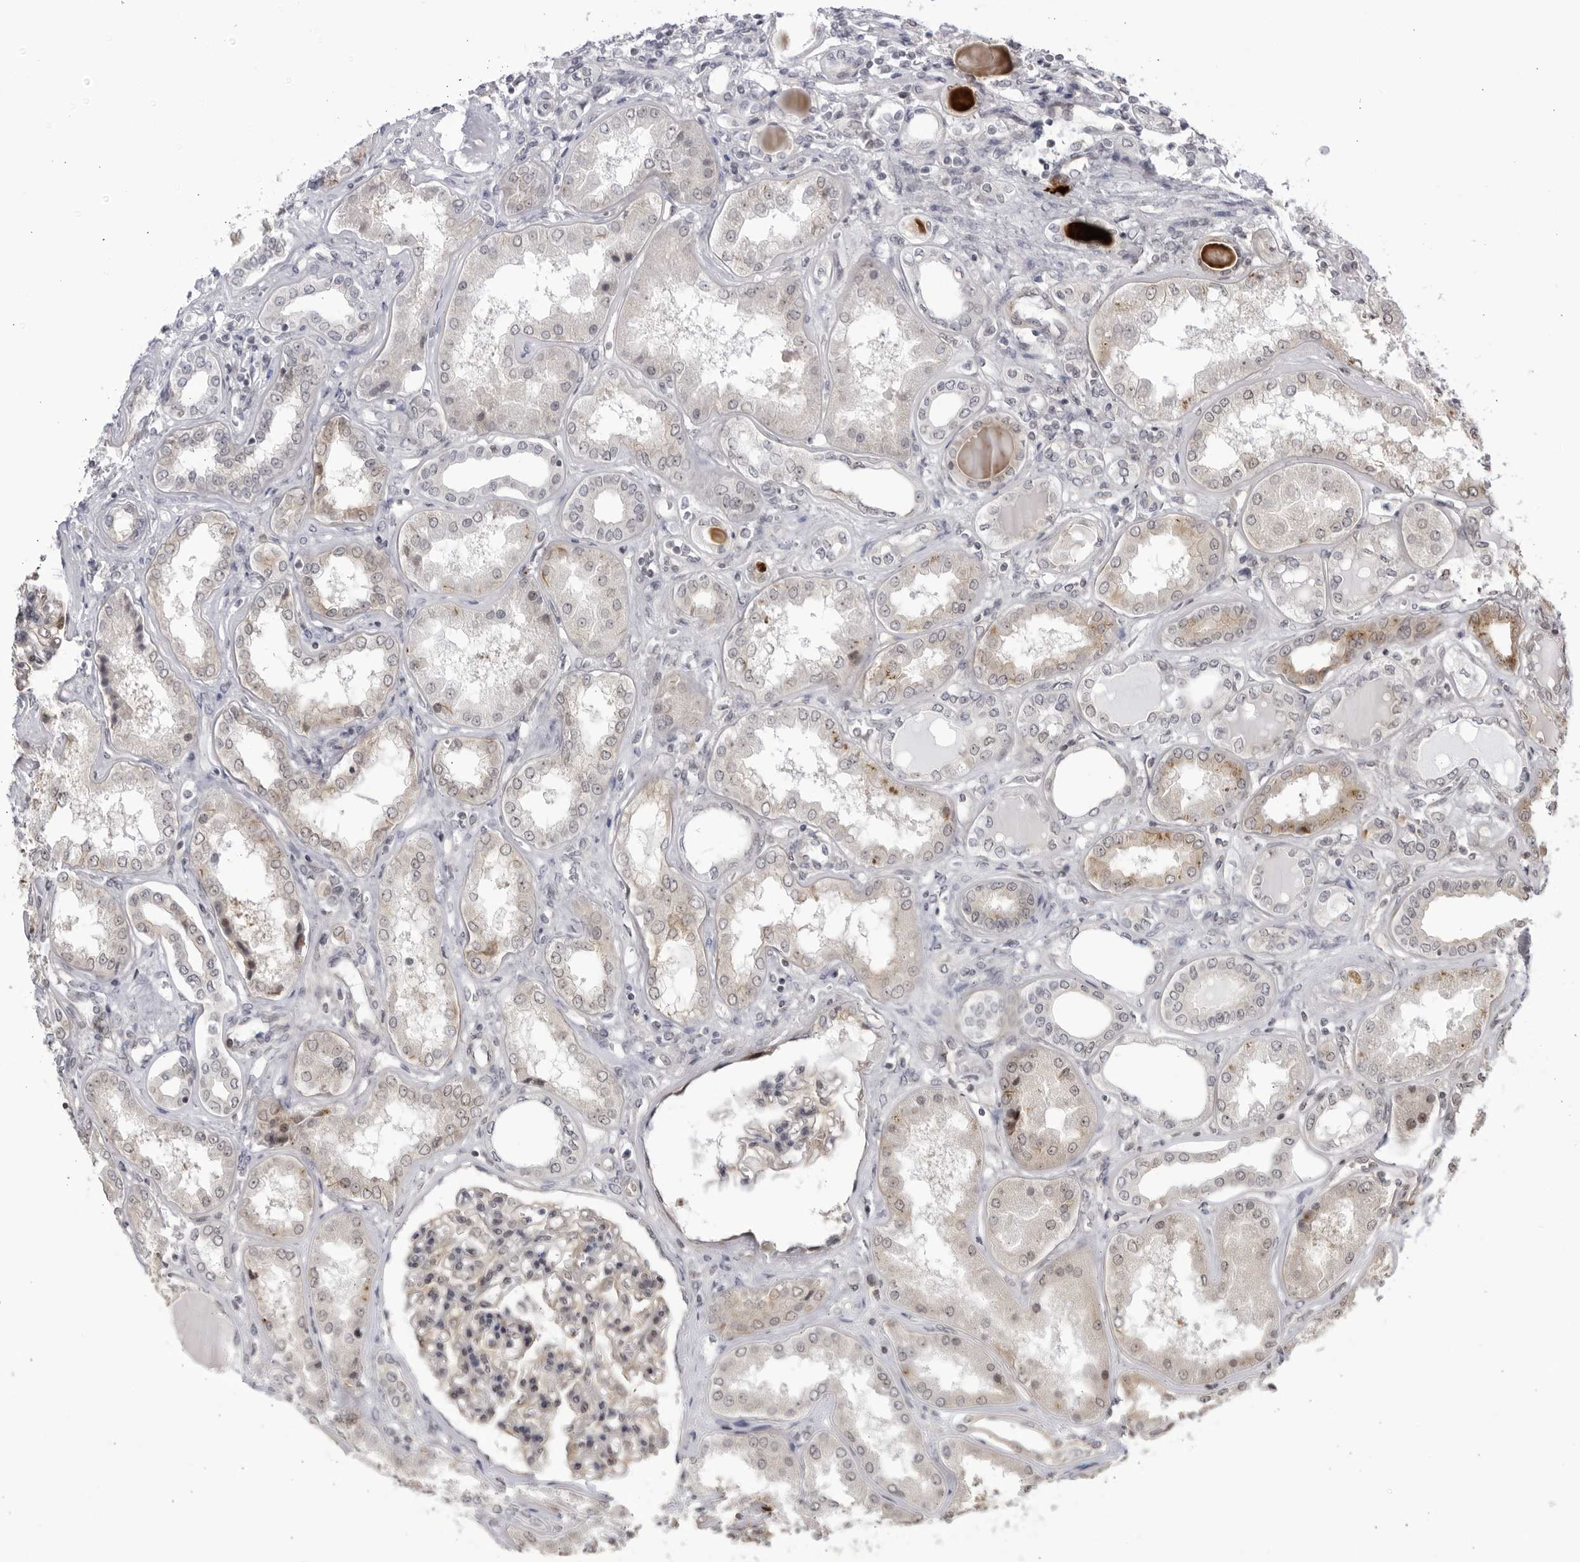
{"staining": {"intensity": "moderate", "quantity": "25%-75%", "location": "cytoplasmic/membranous"}, "tissue": "kidney", "cell_type": "Cells in glomeruli", "image_type": "normal", "snomed": [{"axis": "morphology", "description": "Normal tissue, NOS"}, {"axis": "topography", "description": "Kidney"}], "caption": "Human kidney stained for a protein (brown) displays moderate cytoplasmic/membranous positive expression in approximately 25%-75% of cells in glomeruli.", "gene": "CNBD1", "patient": {"sex": "female", "age": 56}}